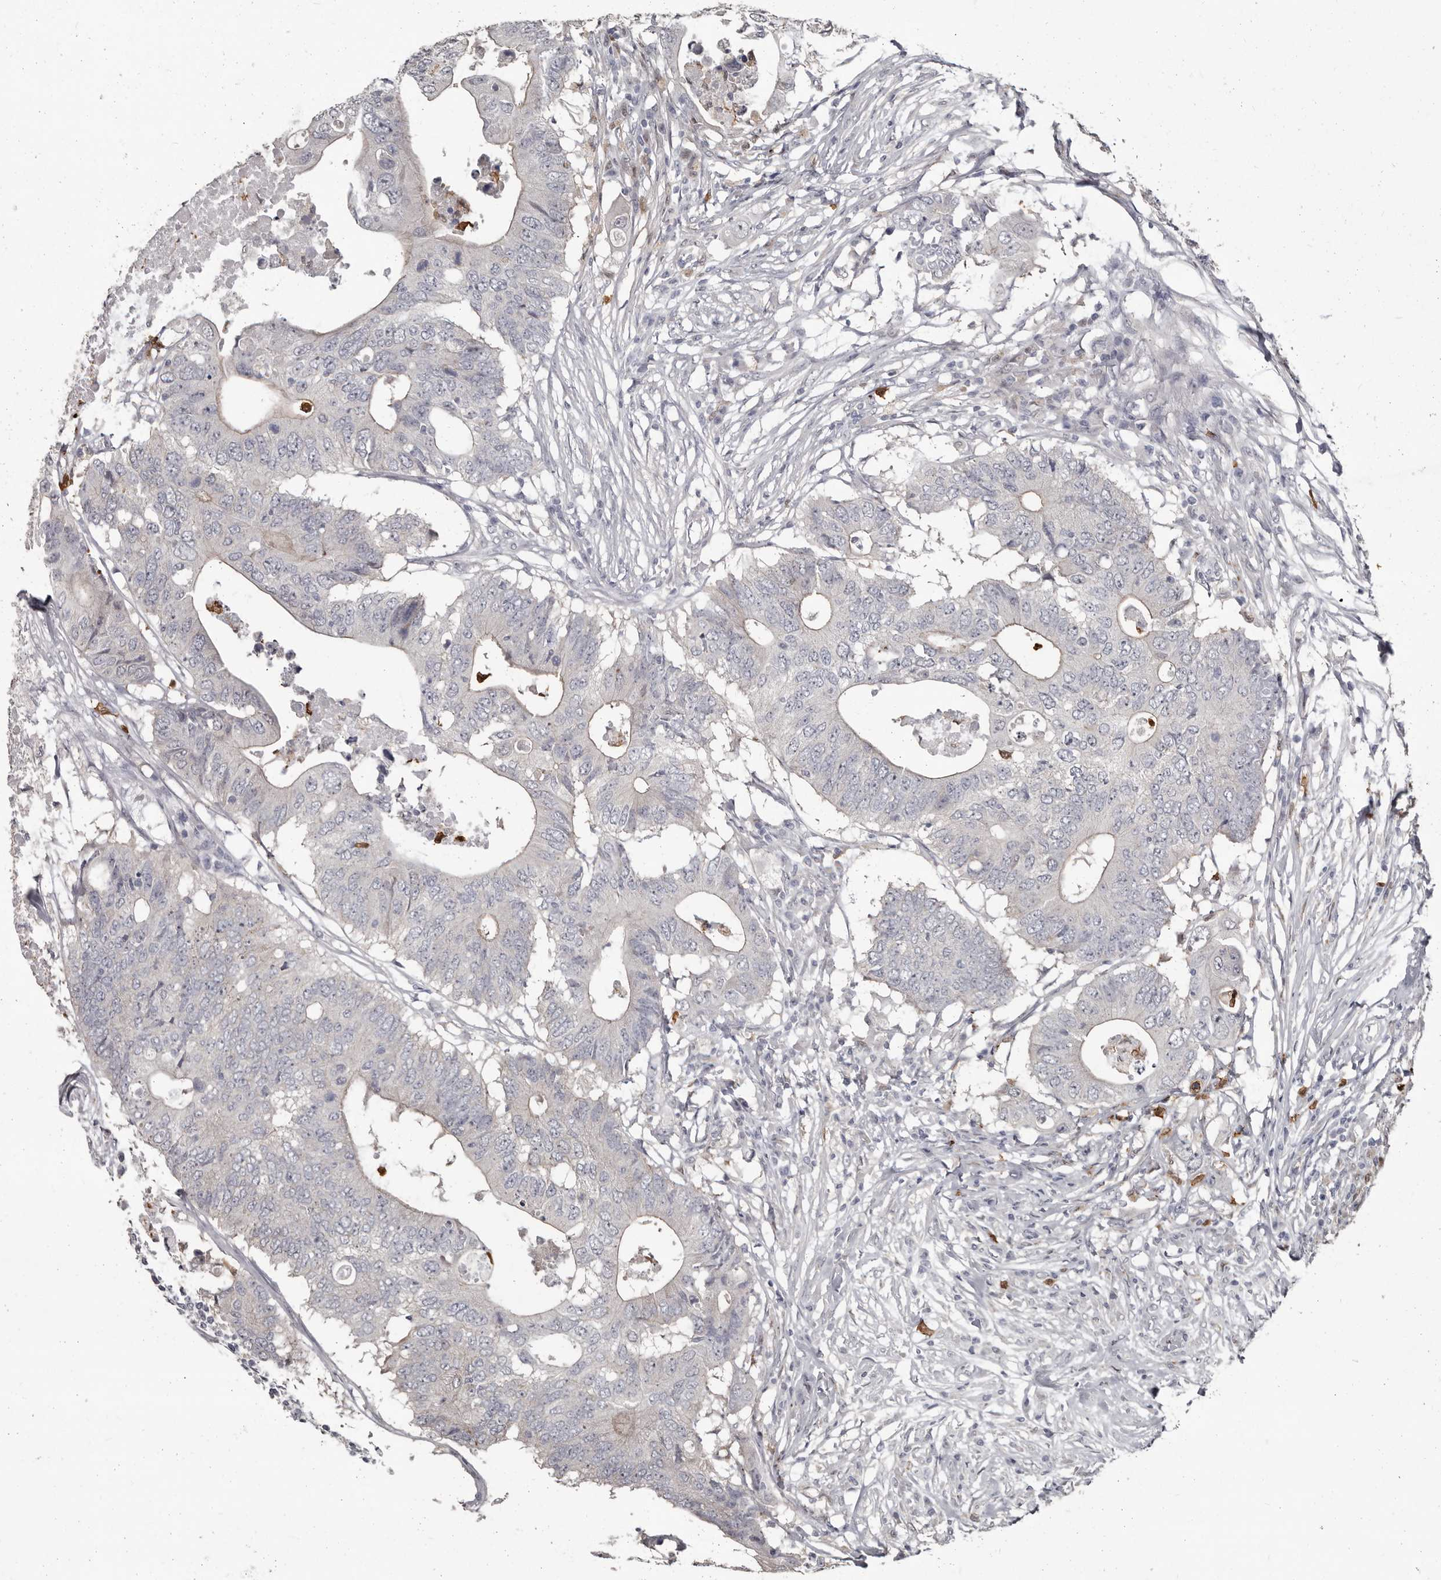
{"staining": {"intensity": "negative", "quantity": "none", "location": "none"}, "tissue": "colorectal cancer", "cell_type": "Tumor cells", "image_type": "cancer", "snomed": [{"axis": "morphology", "description": "Adenocarcinoma, NOS"}, {"axis": "topography", "description": "Colon"}], "caption": "Immunohistochemistry (IHC) histopathology image of neoplastic tissue: colorectal cancer (adenocarcinoma) stained with DAB (3,3'-diaminobenzidine) exhibits no significant protein staining in tumor cells.", "gene": "GPR157", "patient": {"sex": "male", "age": 71}}